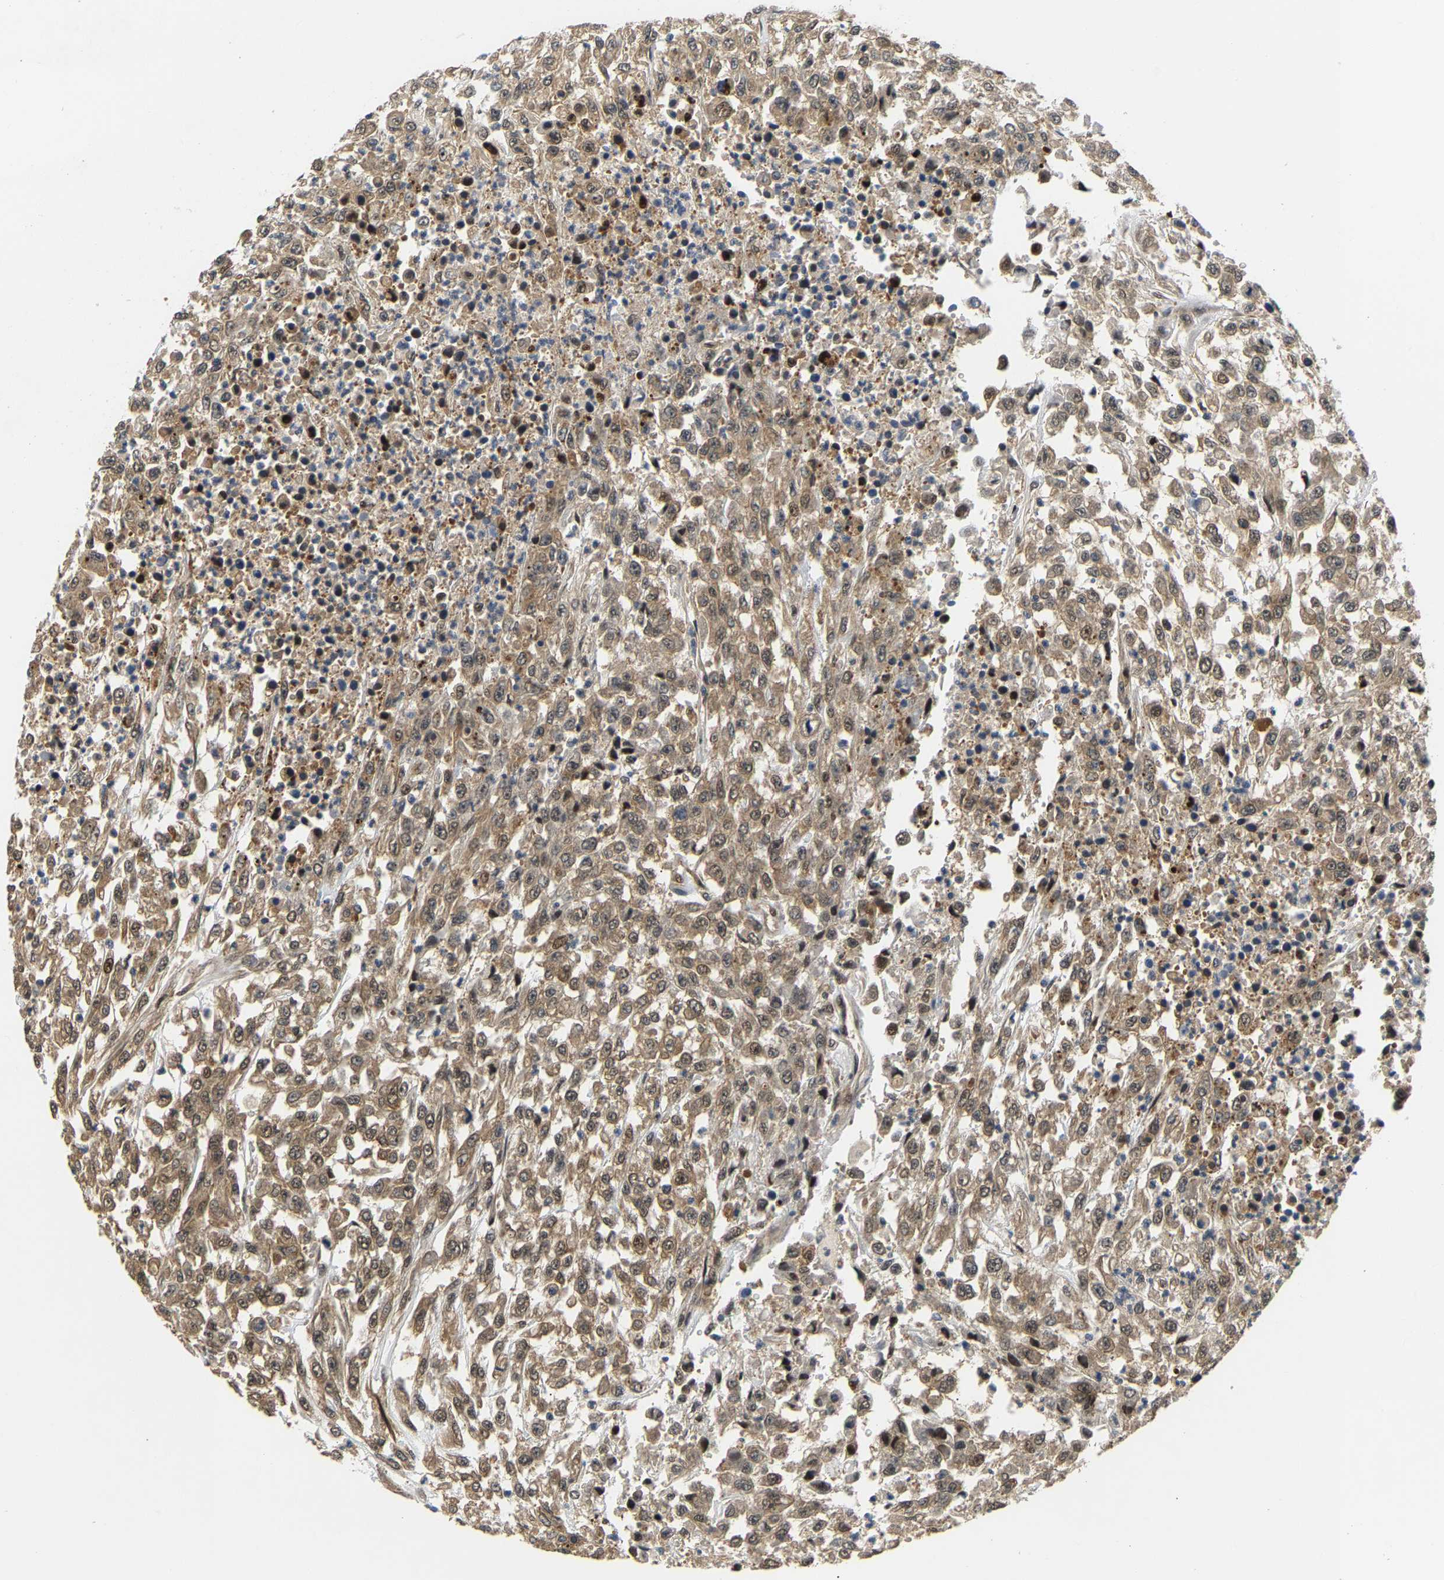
{"staining": {"intensity": "moderate", "quantity": ">75%", "location": "cytoplasmic/membranous,nuclear"}, "tissue": "urothelial cancer", "cell_type": "Tumor cells", "image_type": "cancer", "snomed": [{"axis": "morphology", "description": "Urothelial carcinoma, High grade"}, {"axis": "topography", "description": "Urinary bladder"}], "caption": "Immunohistochemical staining of human urothelial carcinoma (high-grade) exhibits medium levels of moderate cytoplasmic/membranous and nuclear protein positivity in approximately >75% of tumor cells.", "gene": "LARP6", "patient": {"sex": "male", "age": 46}}